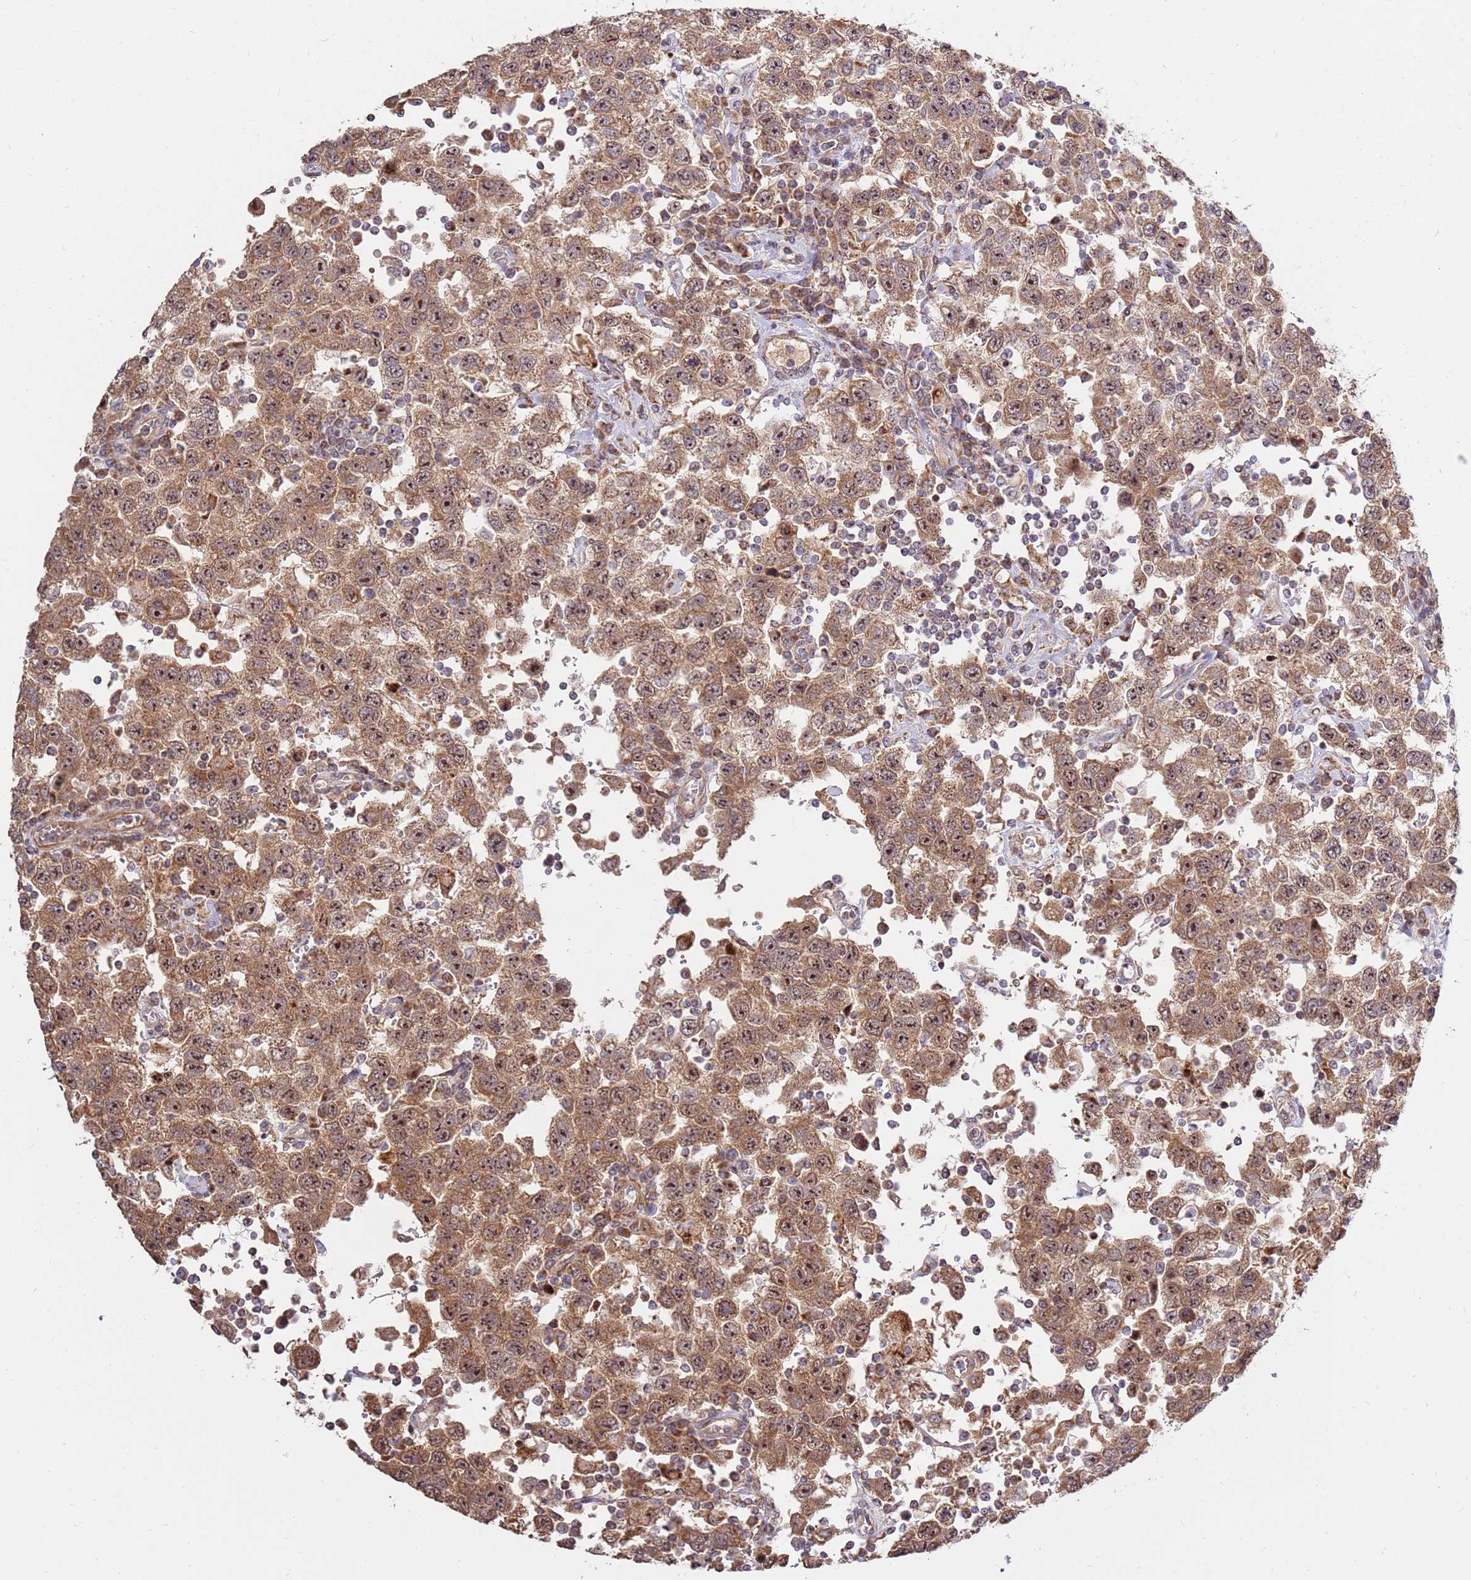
{"staining": {"intensity": "moderate", "quantity": ">75%", "location": "cytoplasmic/membranous,nuclear"}, "tissue": "testis cancer", "cell_type": "Tumor cells", "image_type": "cancer", "snomed": [{"axis": "morphology", "description": "Seminoma, NOS"}, {"axis": "topography", "description": "Testis"}], "caption": "This histopathology image displays IHC staining of testis cancer, with medium moderate cytoplasmic/membranous and nuclear expression in approximately >75% of tumor cells.", "gene": "KIF25", "patient": {"sex": "male", "age": 41}}